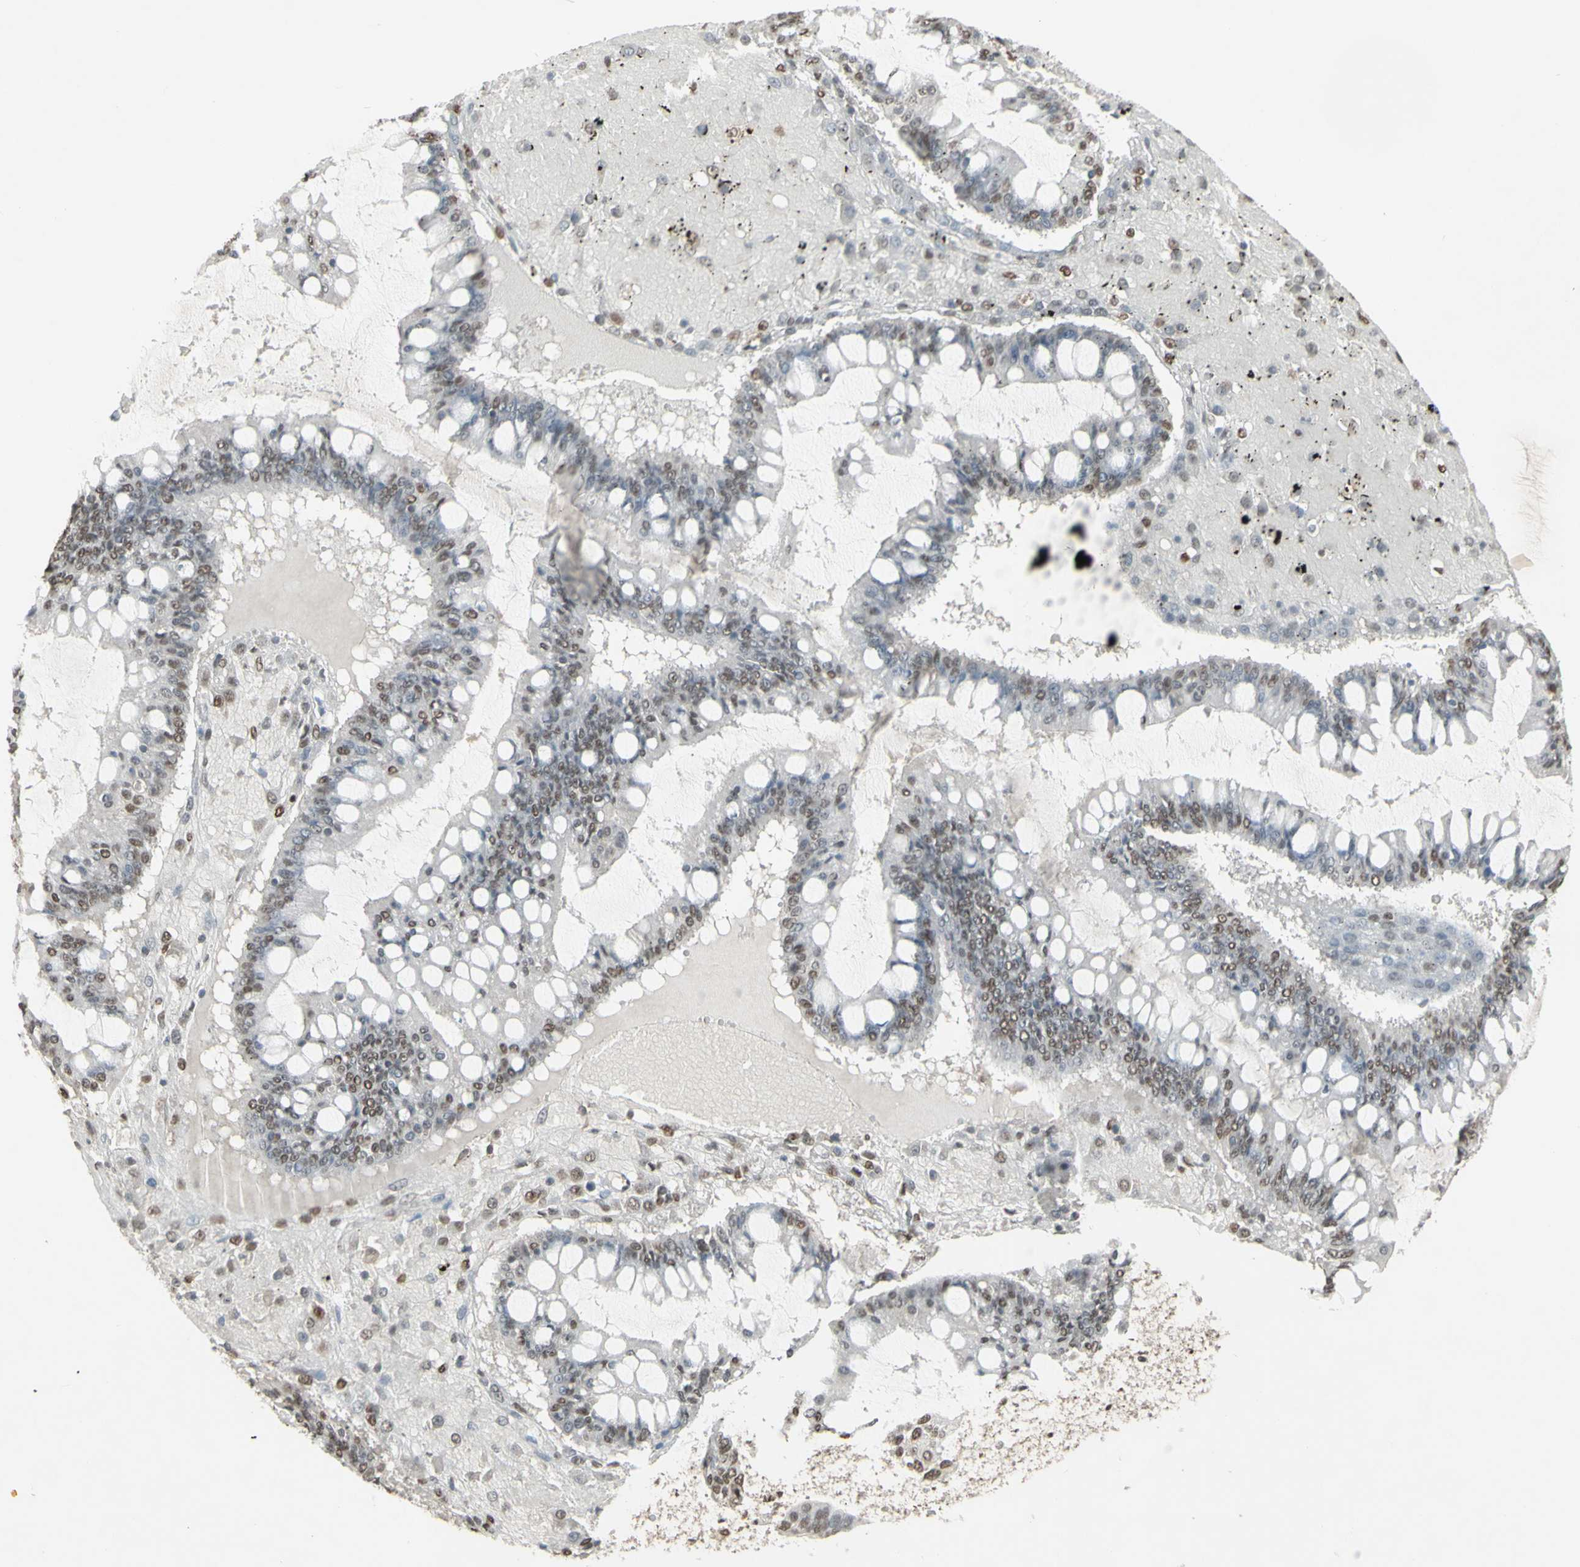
{"staining": {"intensity": "moderate", "quantity": "25%-75%", "location": "nuclear"}, "tissue": "ovarian cancer", "cell_type": "Tumor cells", "image_type": "cancer", "snomed": [{"axis": "morphology", "description": "Cystadenocarcinoma, mucinous, NOS"}, {"axis": "topography", "description": "Ovary"}], "caption": "Protein expression analysis of human ovarian mucinous cystadenocarcinoma reveals moderate nuclear expression in approximately 25%-75% of tumor cells.", "gene": "TRIM28", "patient": {"sex": "female", "age": 73}}